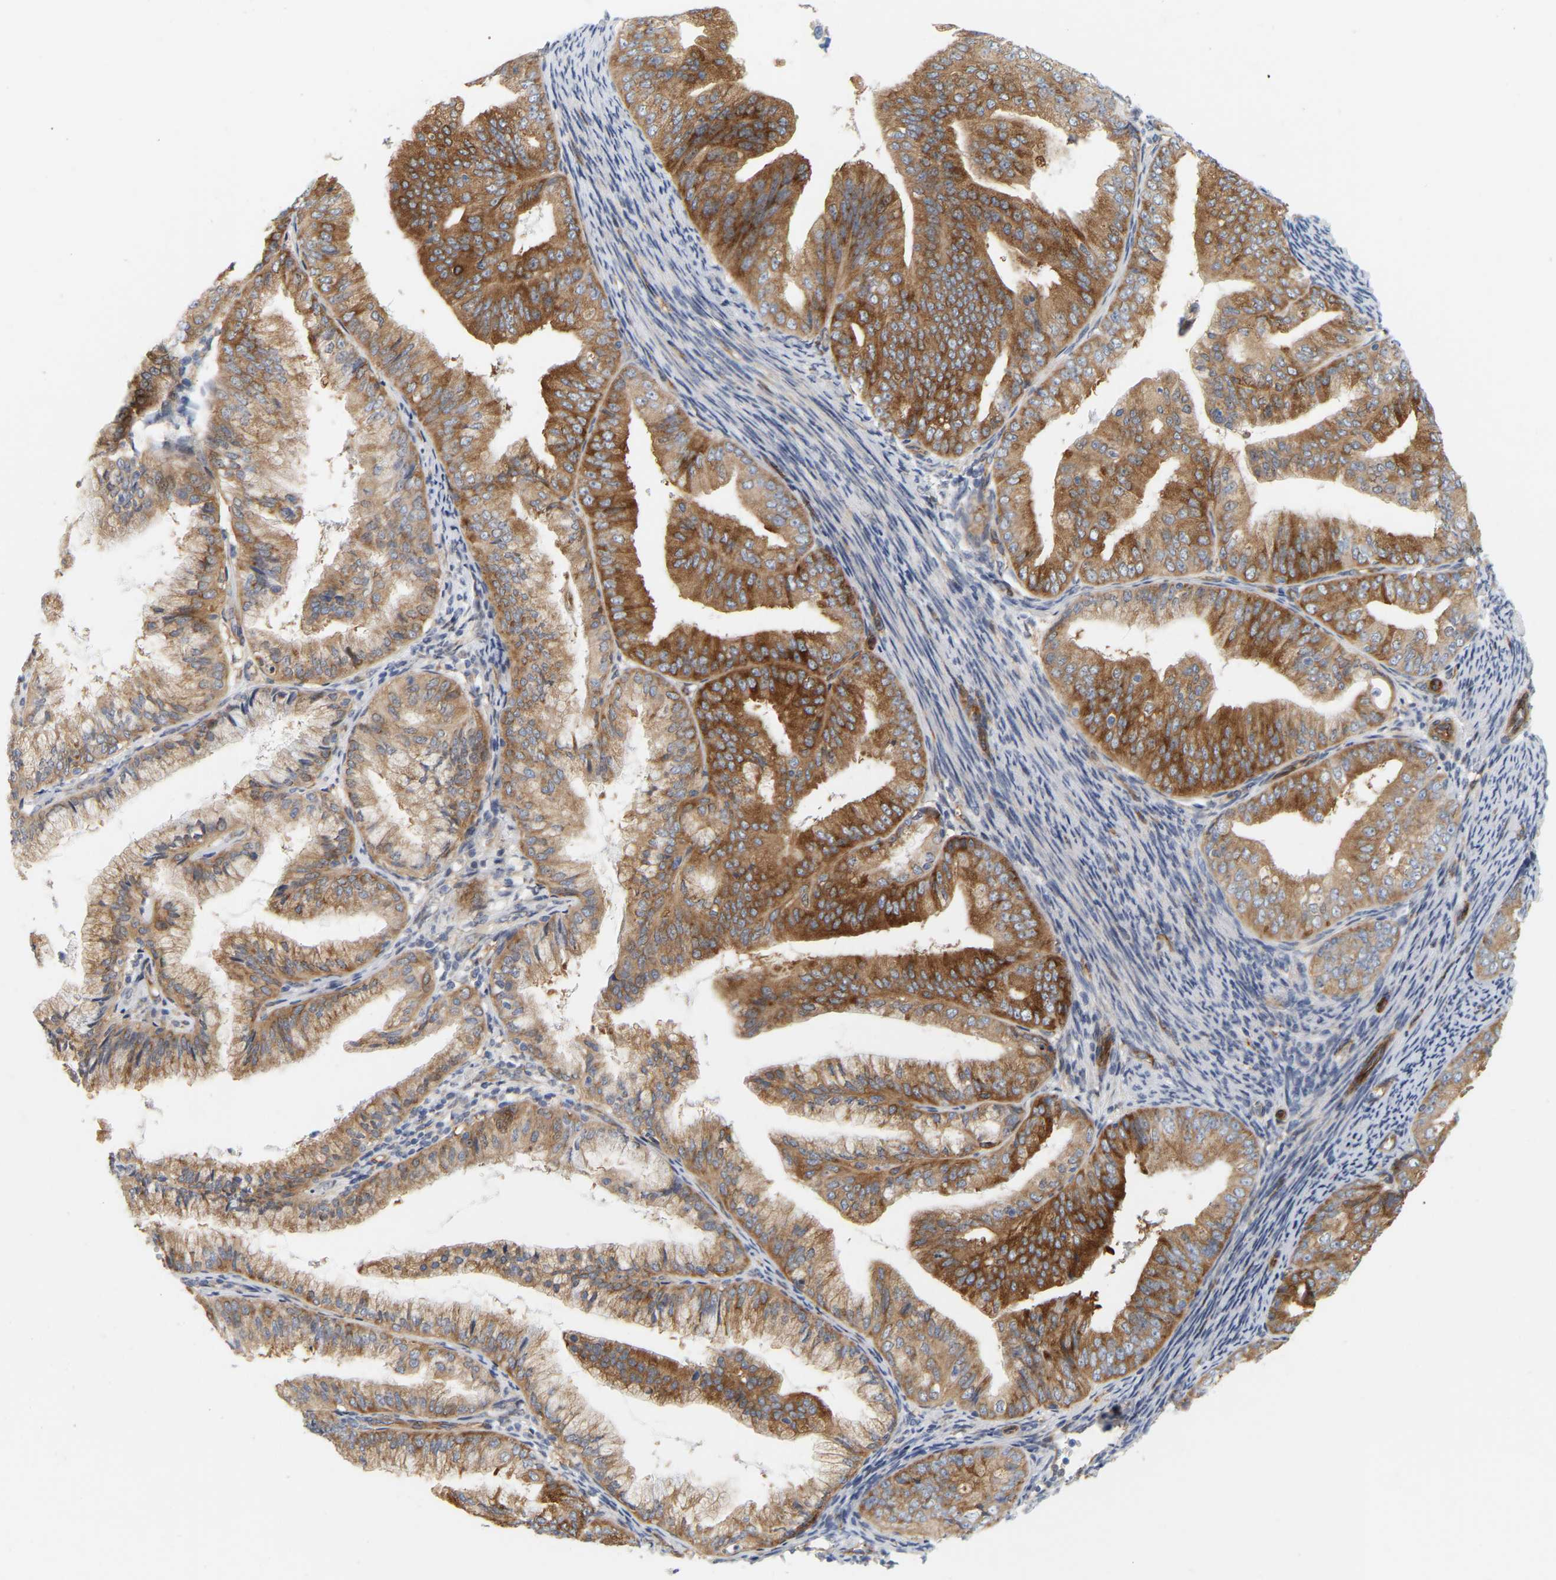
{"staining": {"intensity": "strong", "quantity": ">75%", "location": "cytoplasmic/membranous"}, "tissue": "endometrial cancer", "cell_type": "Tumor cells", "image_type": "cancer", "snomed": [{"axis": "morphology", "description": "Adenocarcinoma, NOS"}, {"axis": "topography", "description": "Endometrium"}], "caption": "The photomicrograph demonstrates immunohistochemical staining of endometrial cancer (adenocarcinoma). There is strong cytoplasmic/membranous positivity is present in about >75% of tumor cells.", "gene": "RAPH1", "patient": {"sex": "female", "age": 63}}